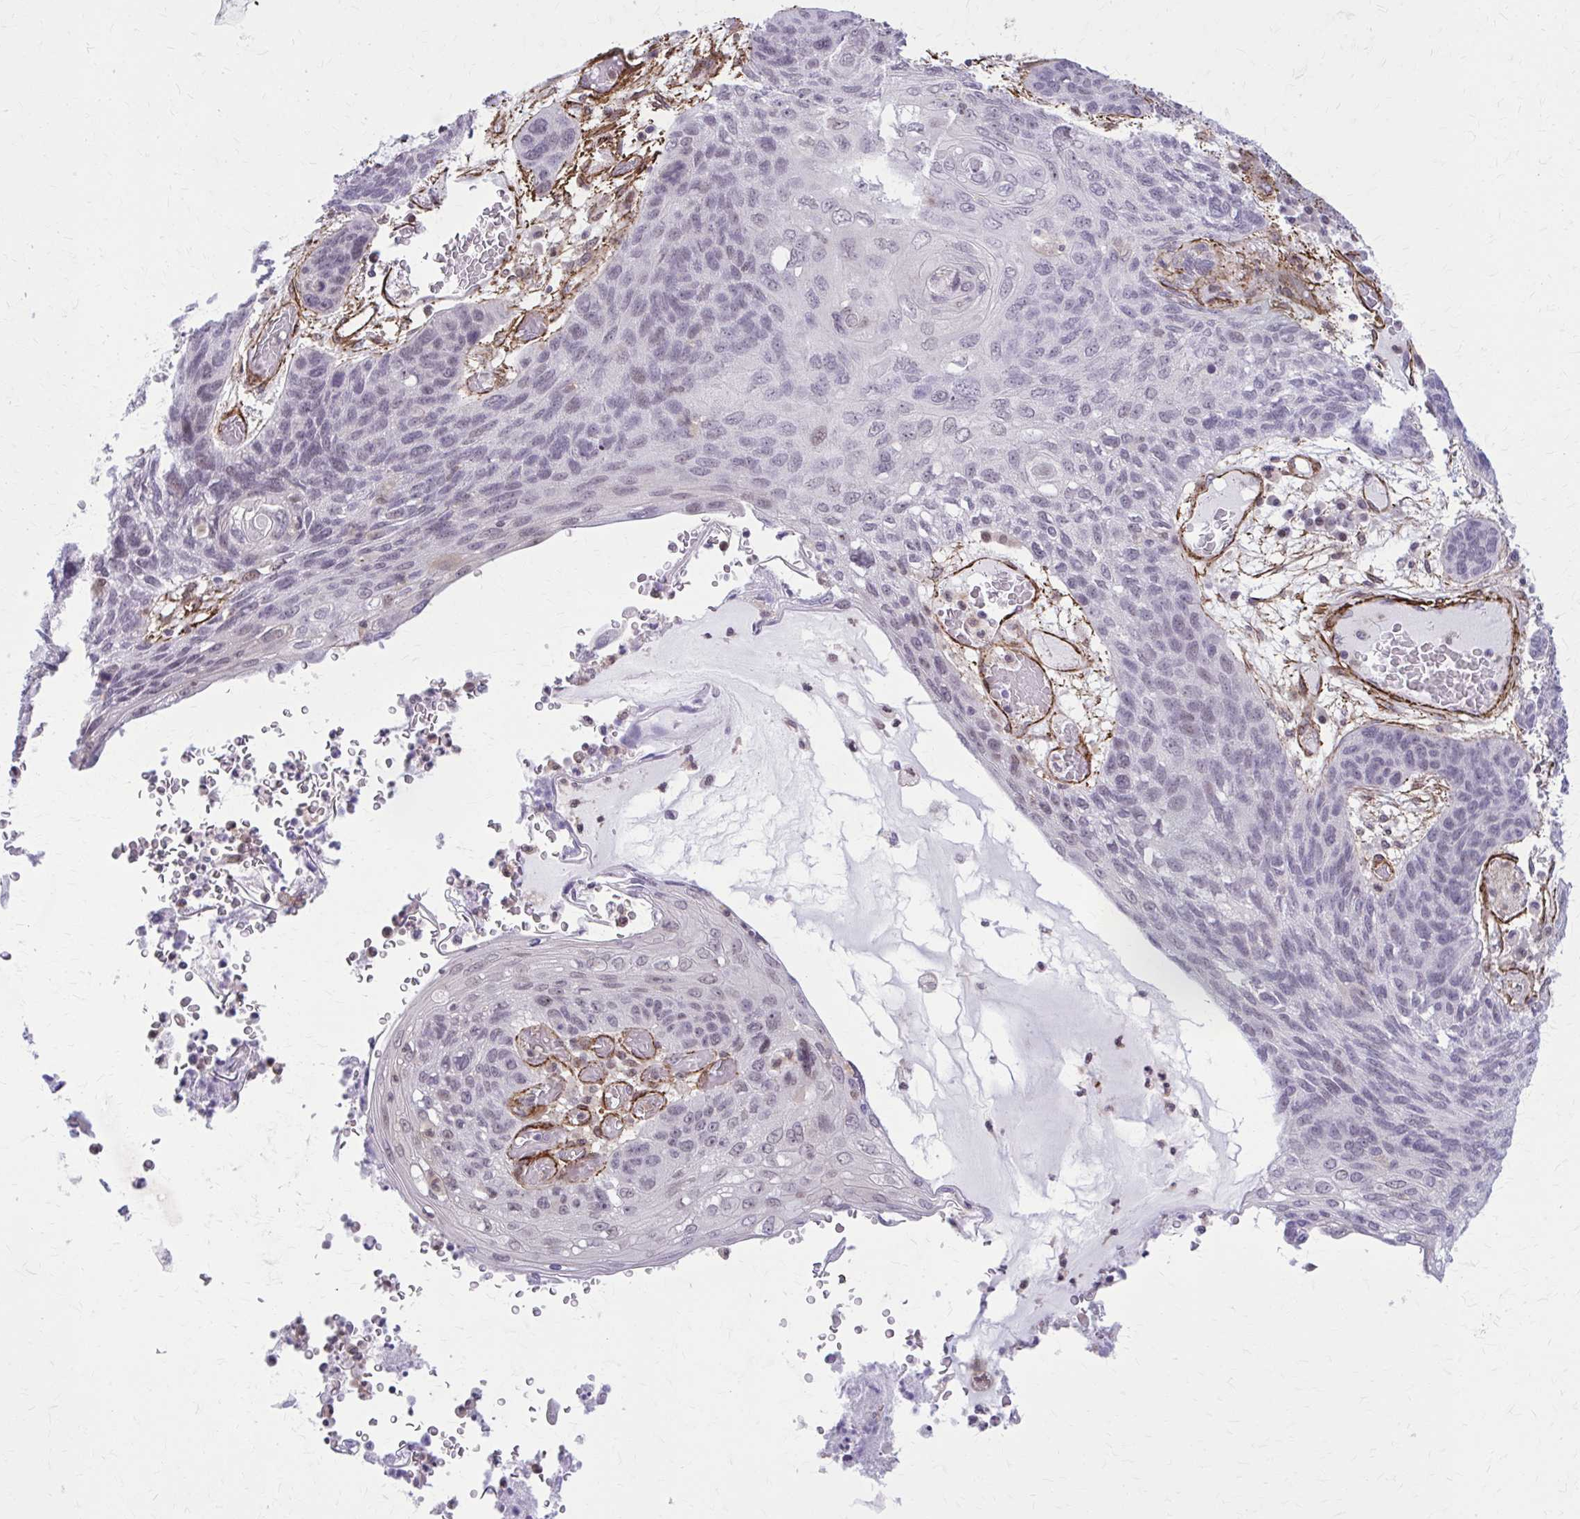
{"staining": {"intensity": "negative", "quantity": "none", "location": "none"}, "tissue": "lung cancer", "cell_type": "Tumor cells", "image_type": "cancer", "snomed": [{"axis": "morphology", "description": "Squamous cell carcinoma, NOS"}, {"axis": "morphology", "description": "Squamous cell carcinoma, metastatic, NOS"}, {"axis": "topography", "description": "Lymph node"}, {"axis": "topography", "description": "Lung"}], "caption": "The immunohistochemistry photomicrograph has no significant positivity in tumor cells of lung cancer tissue. (Stains: DAB immunohistochemistry with hematoxylin counter stain, Microscopy: brightfield microscopy at high magnification).", "gene": "NRBF2", "patient": {"sex": "male", "age": 41}}